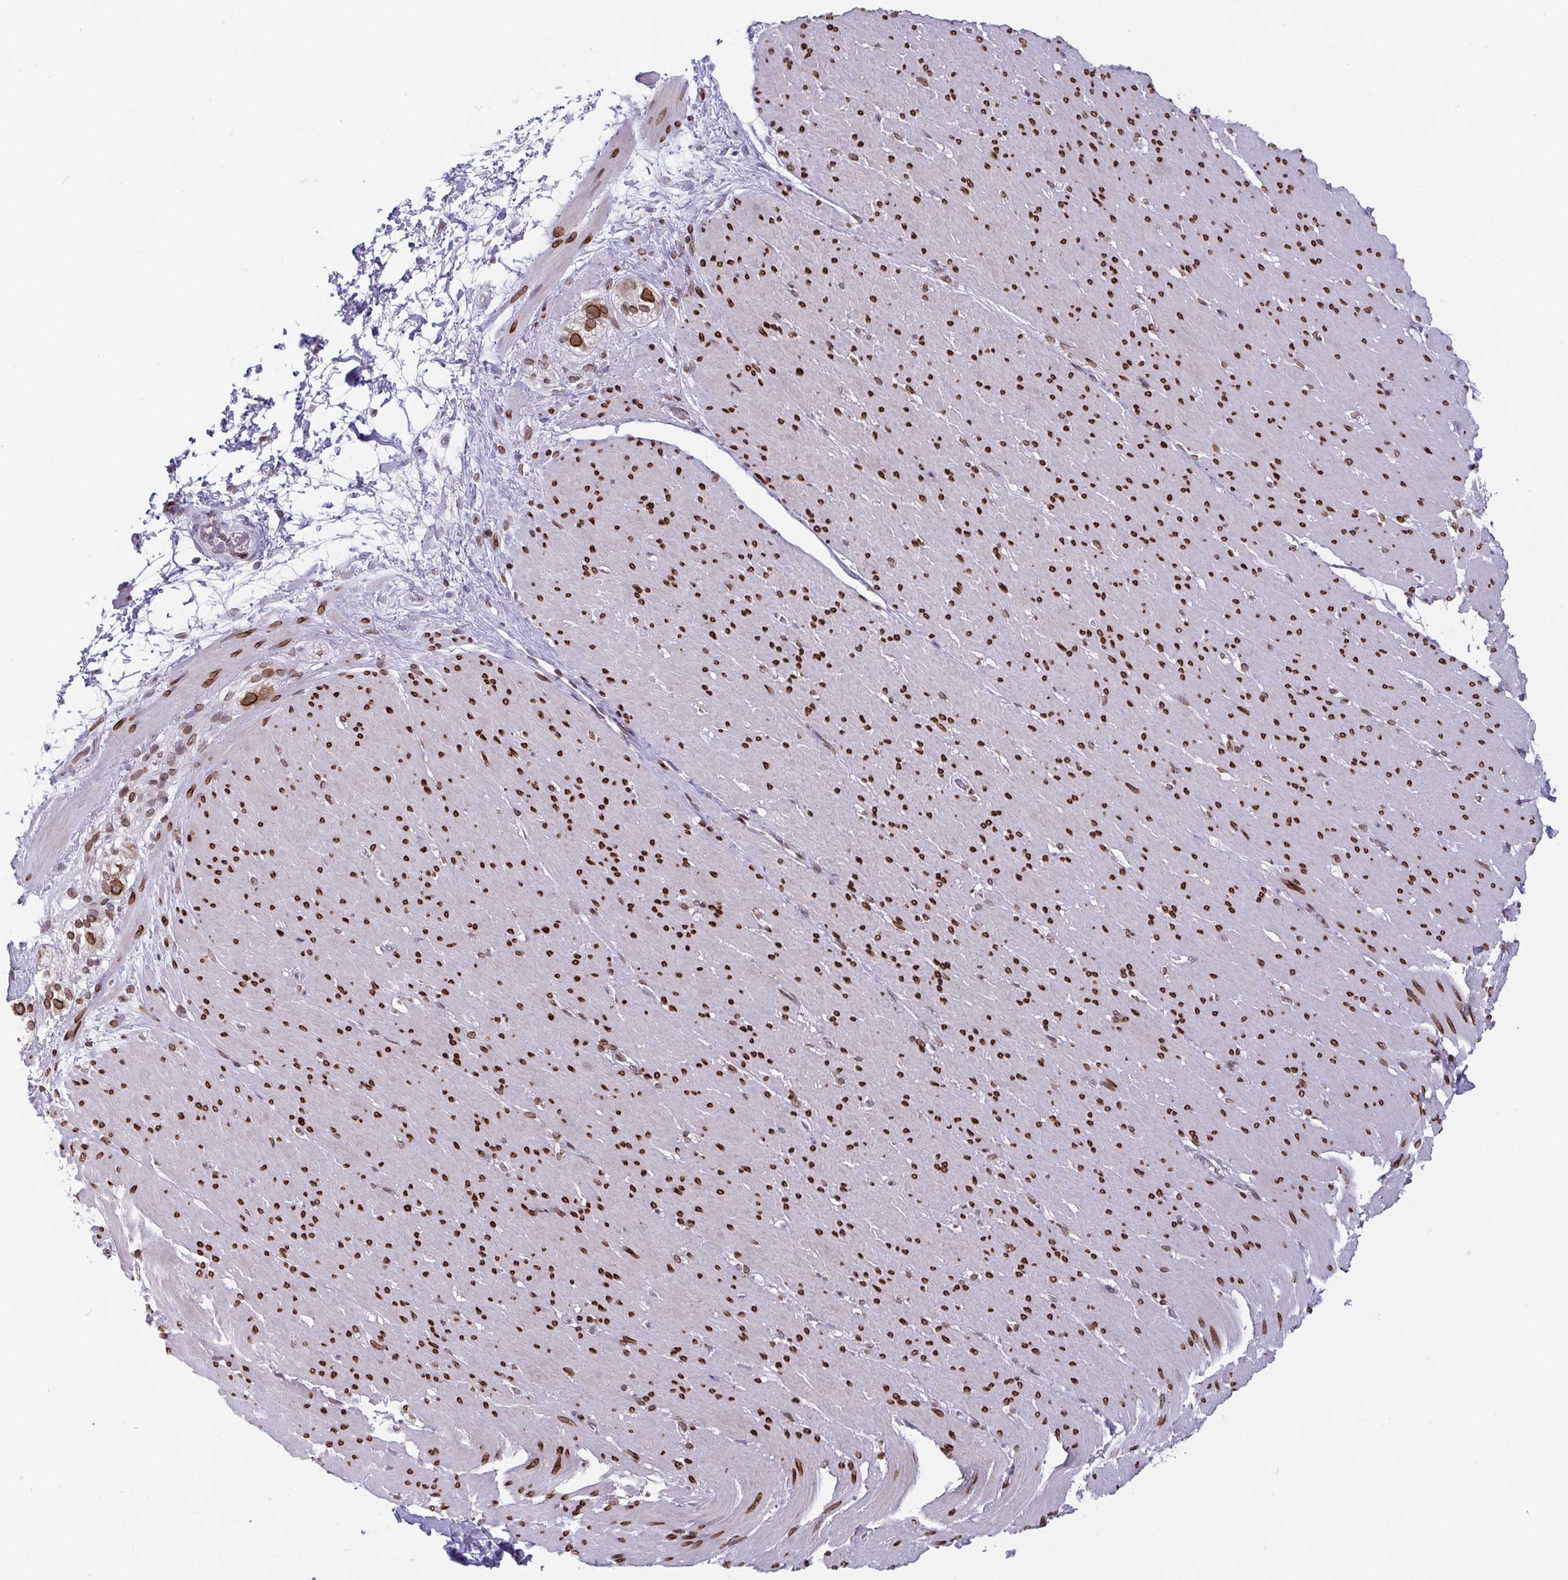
{"staining": {"intensity": "strong", "quantity": ">75%", "location": "cytoplasmic/membranous,nuclear"}, "tissue": "smooth muscle", "cell_type": "Smooth muscle cells", "image_type": "normal", "snomed": [{"axis": "morphology", "description": "Normal tissue, NOS"}, {"axis": "topography", "description": "Smooth muscle"}, {"axis": "topography", "description": "Rectum"}], "caption": "A high amount of strong cytoplasmic/membranous,nuclear expression is identified in about >75% of smooth muscle cells in normal smooth muscle. (brown staining indicates protein expression, while blue staining denotes nuclei).", "gene": "EMD", "patient": {"sex": "male", "age": 53}}